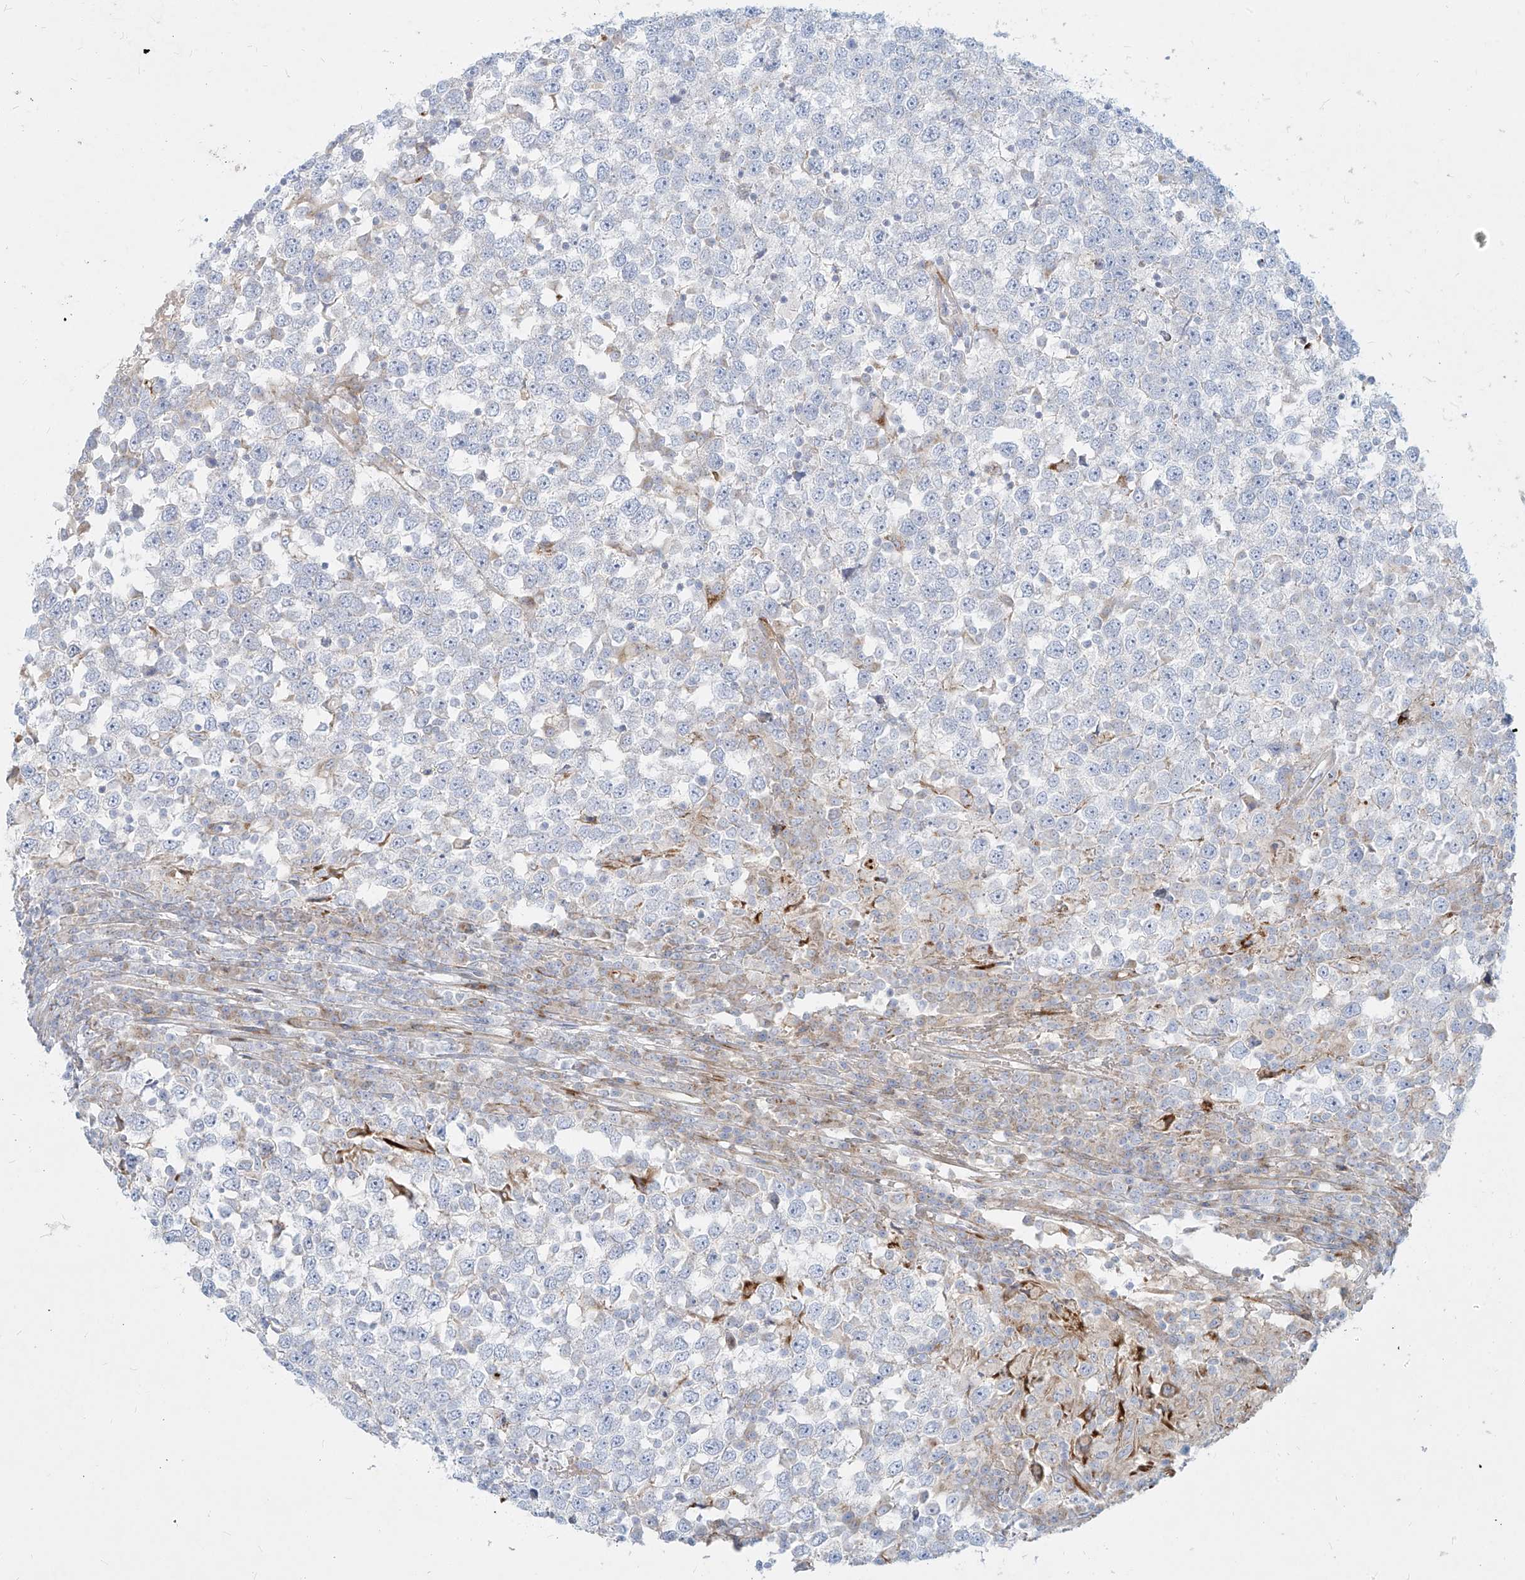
{"staining": {"intensity": "negative", "quantity": "none", "location": "none"}, "tissue": "testis cancer", "cell_type": "Tumor cells", "image_type": "cancer", "snomed": [{"axis": "morphology", "description": "Seminoma, NOS"}, {"axis": "topography", "description": "Testis"}], "caption": "Photomicrograph shows no significant protein positivity in tumor cells of testis cancer (seminoma).", "gene": "MTX2", "patient": {"sex": "male", "age": 65}}